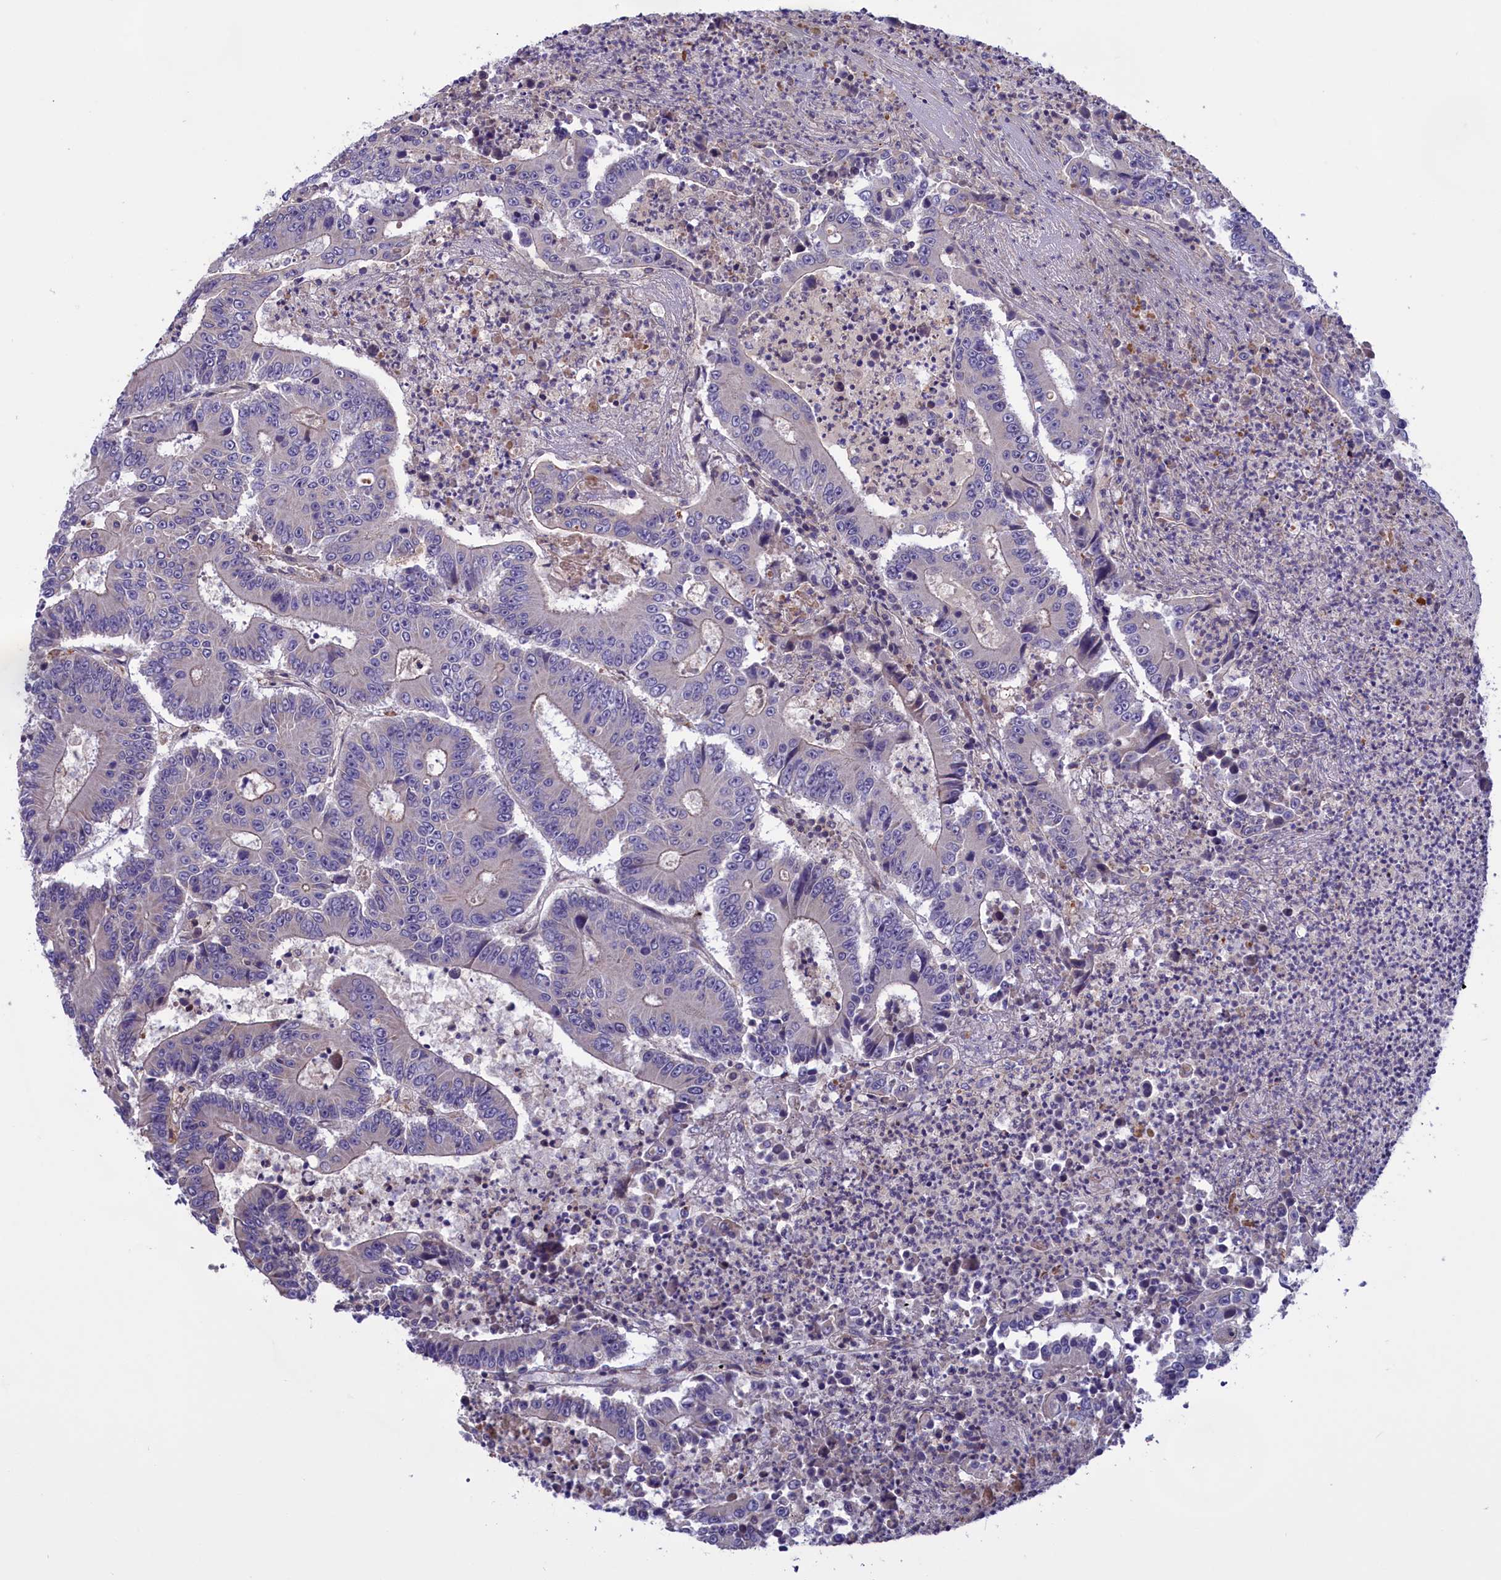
{"staining": {"intensity": "negative", "quantity": "none", "location": "none"}, "tissue": "colorectal cancer", "cell_type": "Tumor cells", "image_type": "cancer", "snomed": [{"axis": "morphology", "description": "Adenocarcinoma, NOS"}, {"axis": "topography", "description": "Colon"}], "caption": "A micrograph of human colorectal adenocarcinoma is negative for staining in tumor cells.", "gene": "AMDHD2", "patient": {"sex": "male", "age": 83}}